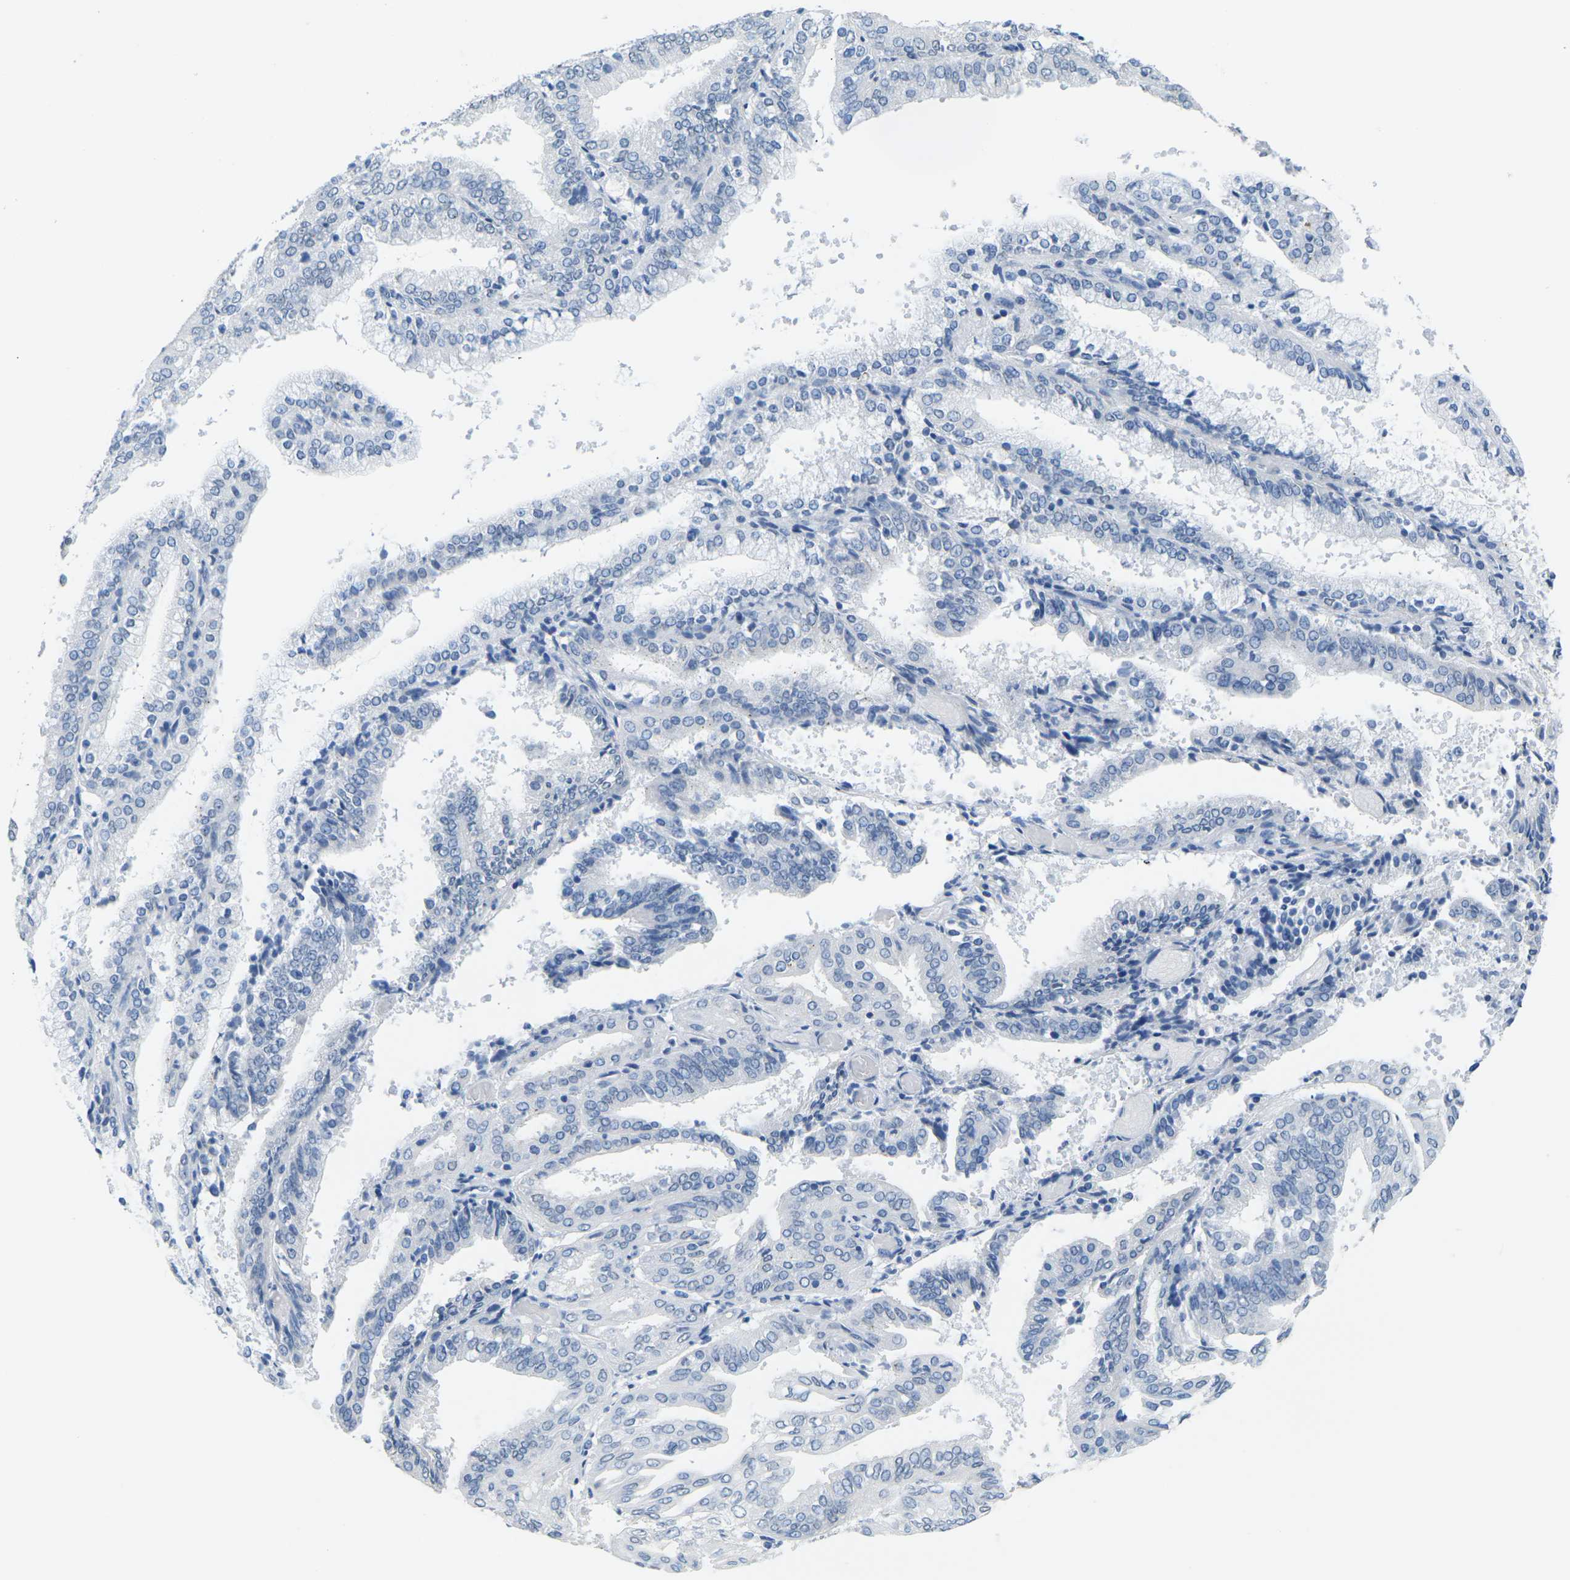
{"staining": {"intensity": "negative", "quantity": "none", "location": "none"}, "tissue": "endometrial cancer", "cell_type": "Tumor cells", "image_type": "cancer", "snomed": [{"axis": "morphology", "description": "Adenocarcinoma, NOS"}, {"axis": "topography", "description": "Endometrium"}], "caption": "Tumor cells are negative for brown protein staining in endometrial cancer.", "gene": "CTAG1A", "patient": {"sex": "female", "age": 63}}